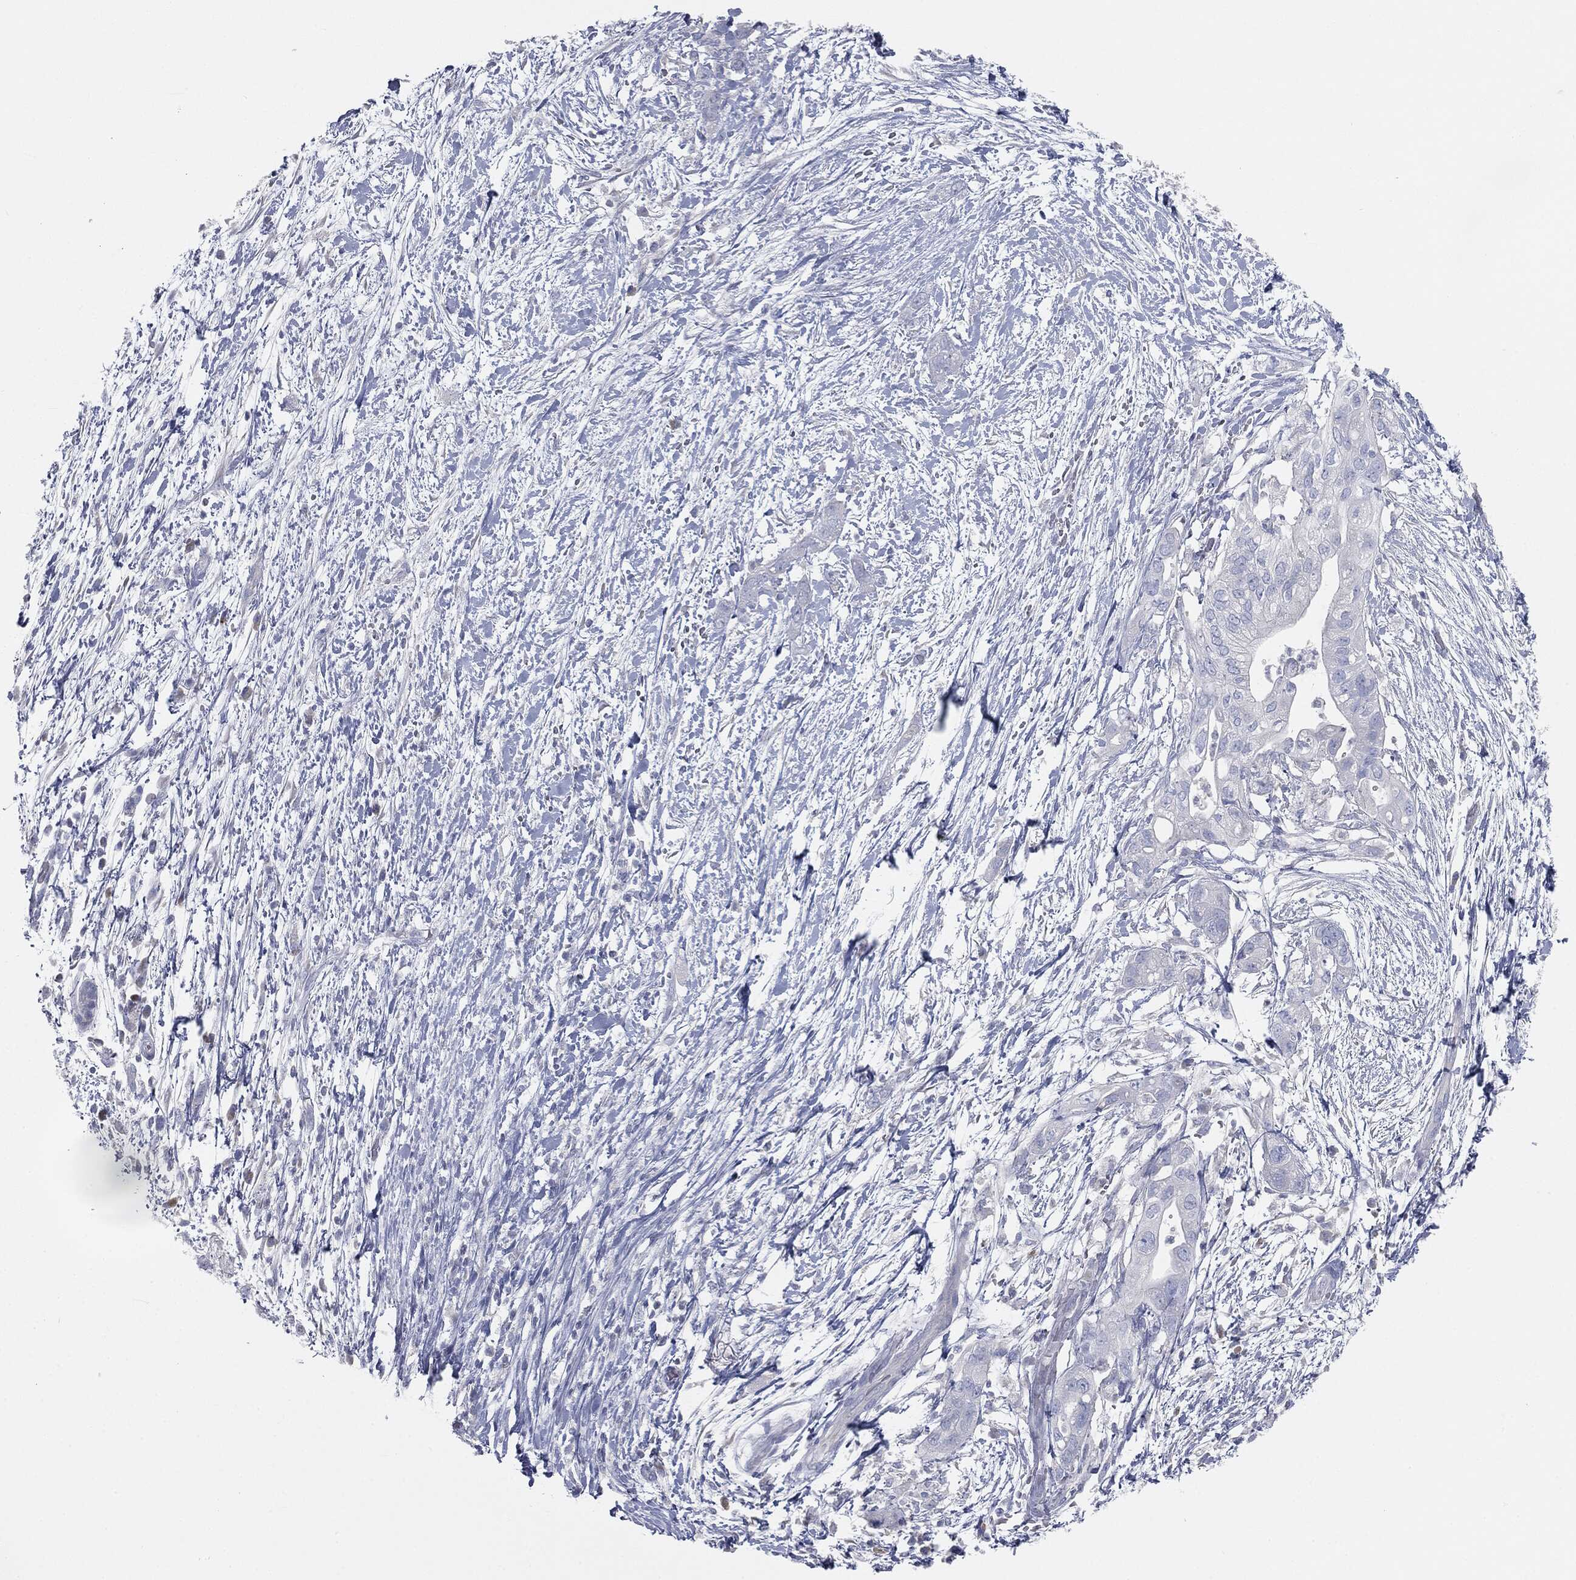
{"staining": {"intensity": "negative", "quantity": "none", "location": "none"}, "tissue": "pancreatic cancer", "cell_type": "Tumor cells", "image_type": "cancer", "snomed": [{"axis": "morphology", "description": "Adenocarcinoma, NOS"}, {"axis": "topography", "description": "Pancreas"}], "caption": "Immunohistochemical staining of adenocarcinoma (pancreatic) demonstrates no significant expression in tumor cells.", "gene": "CAV3", "patient": {"sex": "female", "age": 72}}